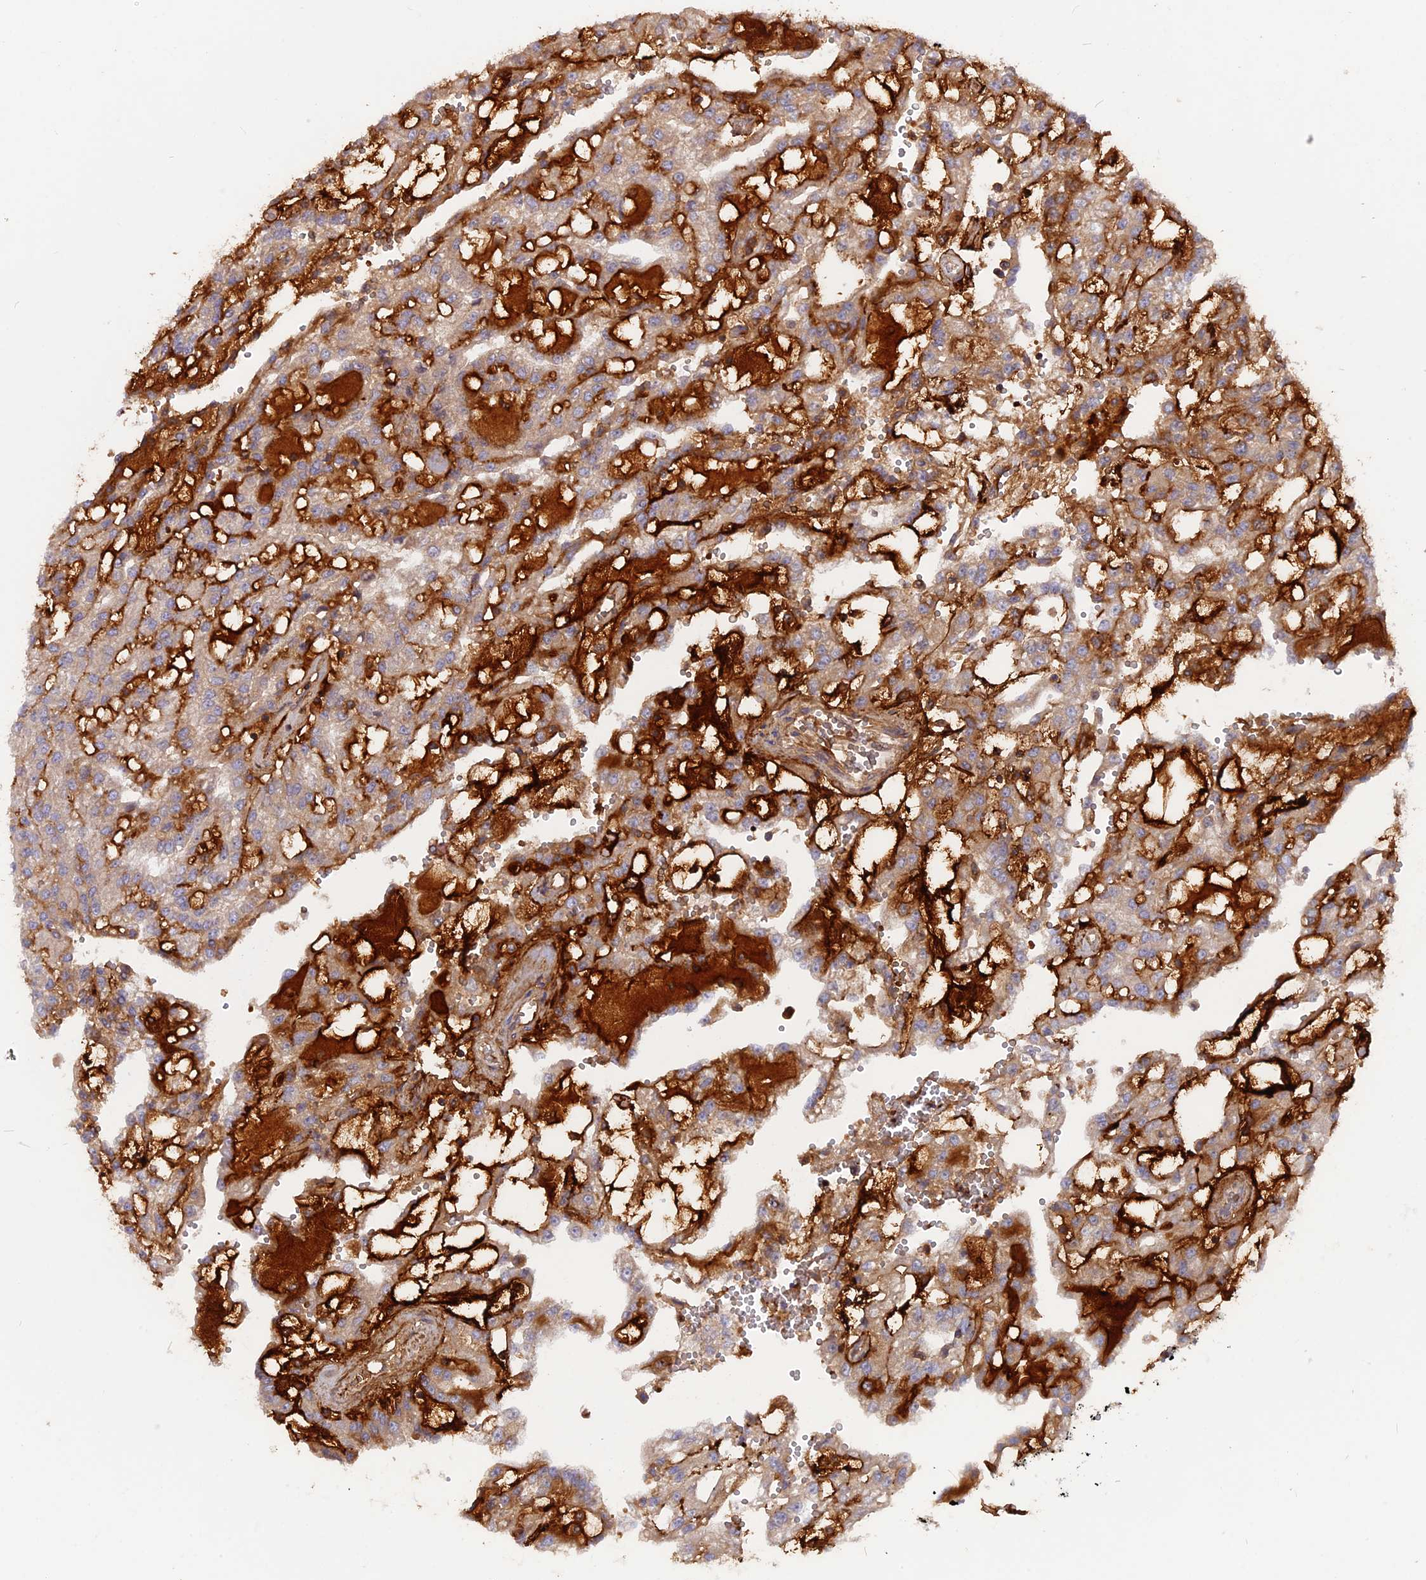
{"staining": {"intensity": "negative", "quantity": "none", "location": "none"}, "tissue": "renal cancer", "cell_type": "Tumor cells", "image_type": "cancer", "snomed": [{"axis": "morphology", "description": "Adenocarcinoma, NOS"}, {"axis": "topography", "description": "Kidney"}], "caption": "This image is of renal cancer (adenocarcinoma) stained with IHC to label a protein in brown with the nuclei are counter-stained blue. There is no staining in tumor cells. Brightfield microscopy of immunohistochemistry (IHC) stained with DAB (3,3'-diaminobenzidine) (brown) and hematoxylin (blue), captured at high magnification.", "gene": "CPNE7", "patient": {"sex": "male", "age": 63}}